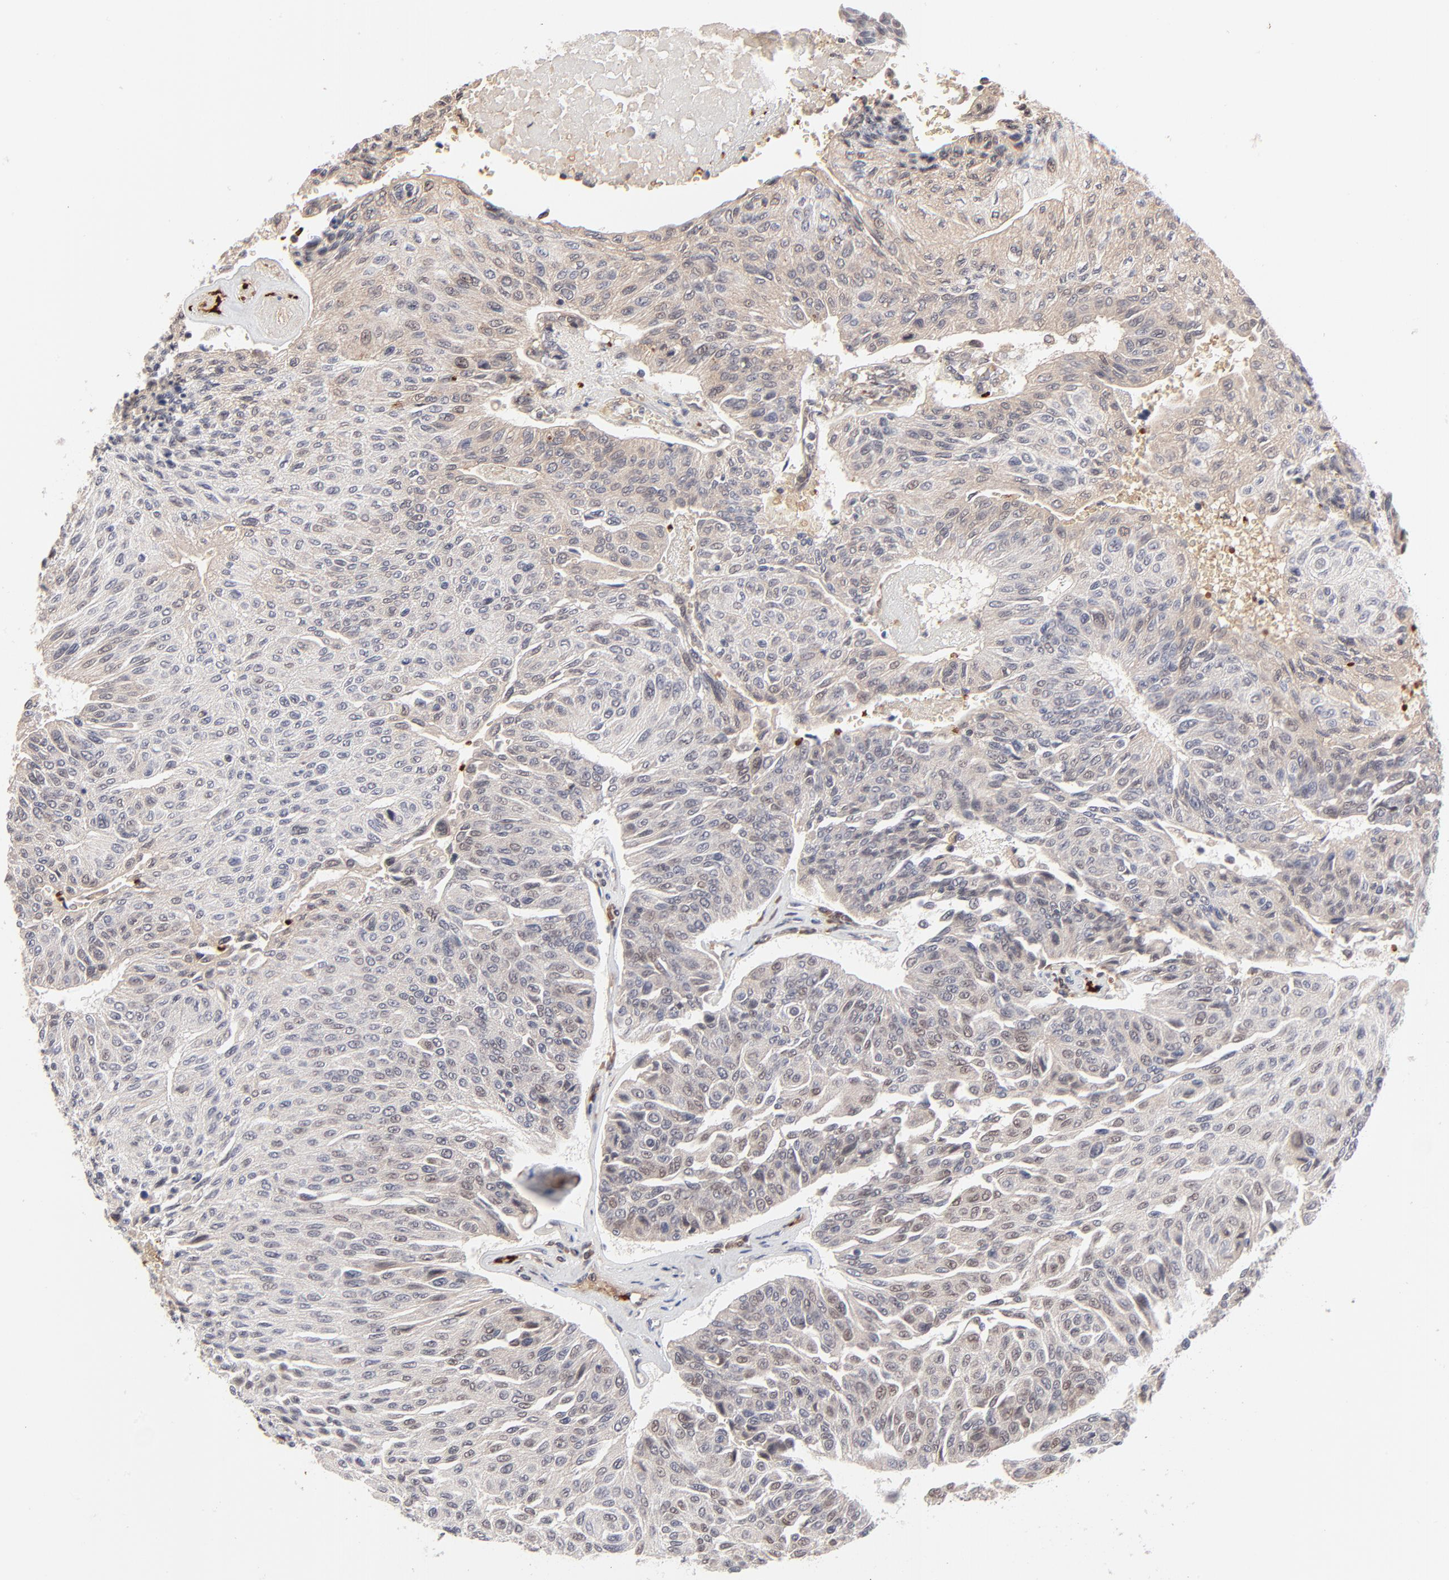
{"staining": {"intensity": "weak", "quantity": "25%-75%", "location": "cytoplasmic/membranous"}, "tissue": "urothelial cancer", "cell_type": "Tumor cells", "image_type": "cancer", "snomed": [{"axis": "morphology", "description": "Urothelial carcinoma, High grade"}, {"axis": "topography", "description": "Urinary bladder"}], "caption": "Immunohistochemistry of human urothelial cancer demonstrates low levels of weak cytoplasmic/membranous staining in approximately 25%-75% of tumor cells.", "gene": "CASP10", "patient": {"sex": "male", "age": 66}}